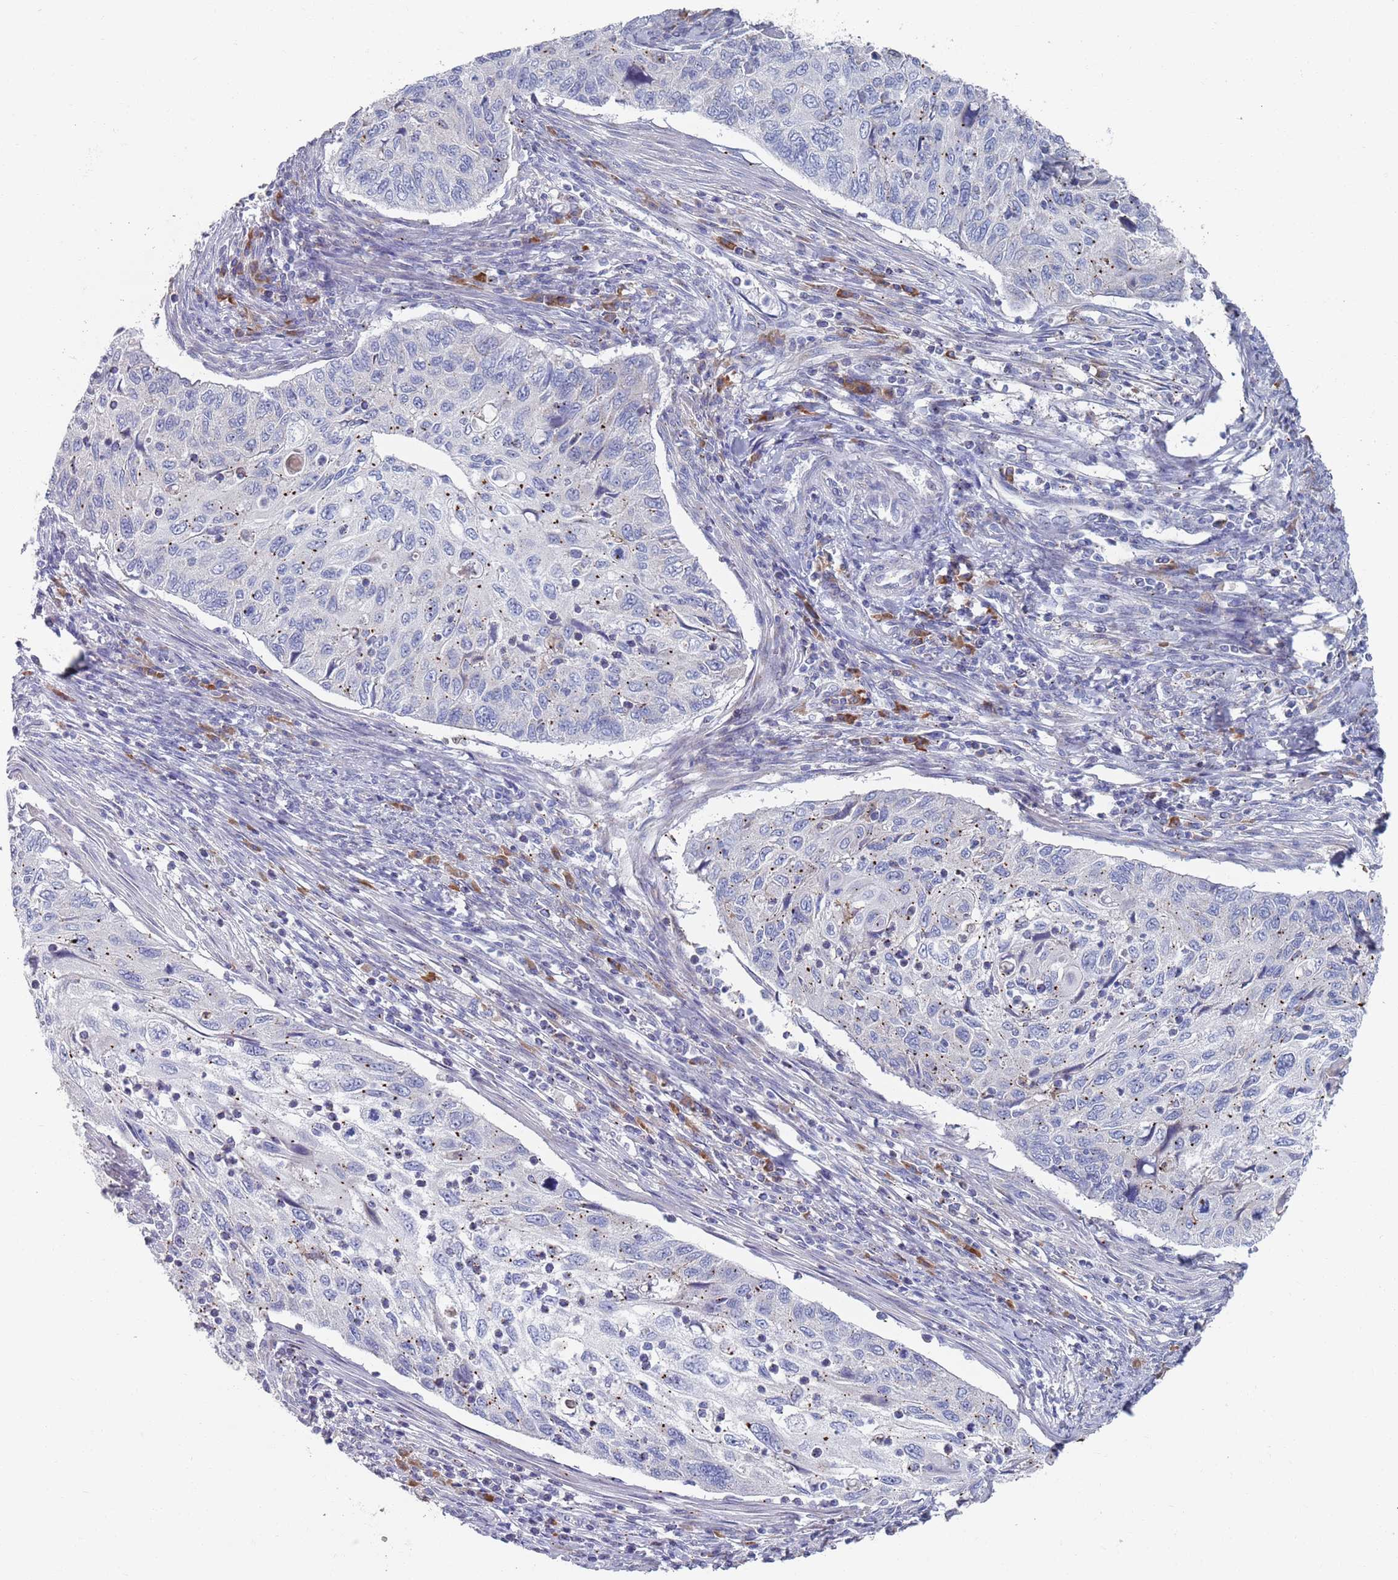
{"staining": {"intensity": "weak", "quantity": "<25%", "location": "cytoplasmic/membranous"}, "tissue": "cervical cancer", "cell_type": "Tumor cells", "image_type": "cancer", "snomed": [{"axis": "morphology", "description": "Squamous cell carcinoma, NOS"}, {"axis": "topography", "description": "Cervix"}], "caption": "Immunohistochemical staining of cervical cancer (squamous cell carcinoma) exhibits no significant positivity in tumor cells.", "gene": "MAT1A", "patient": {"sex": "female", "age": 70}}